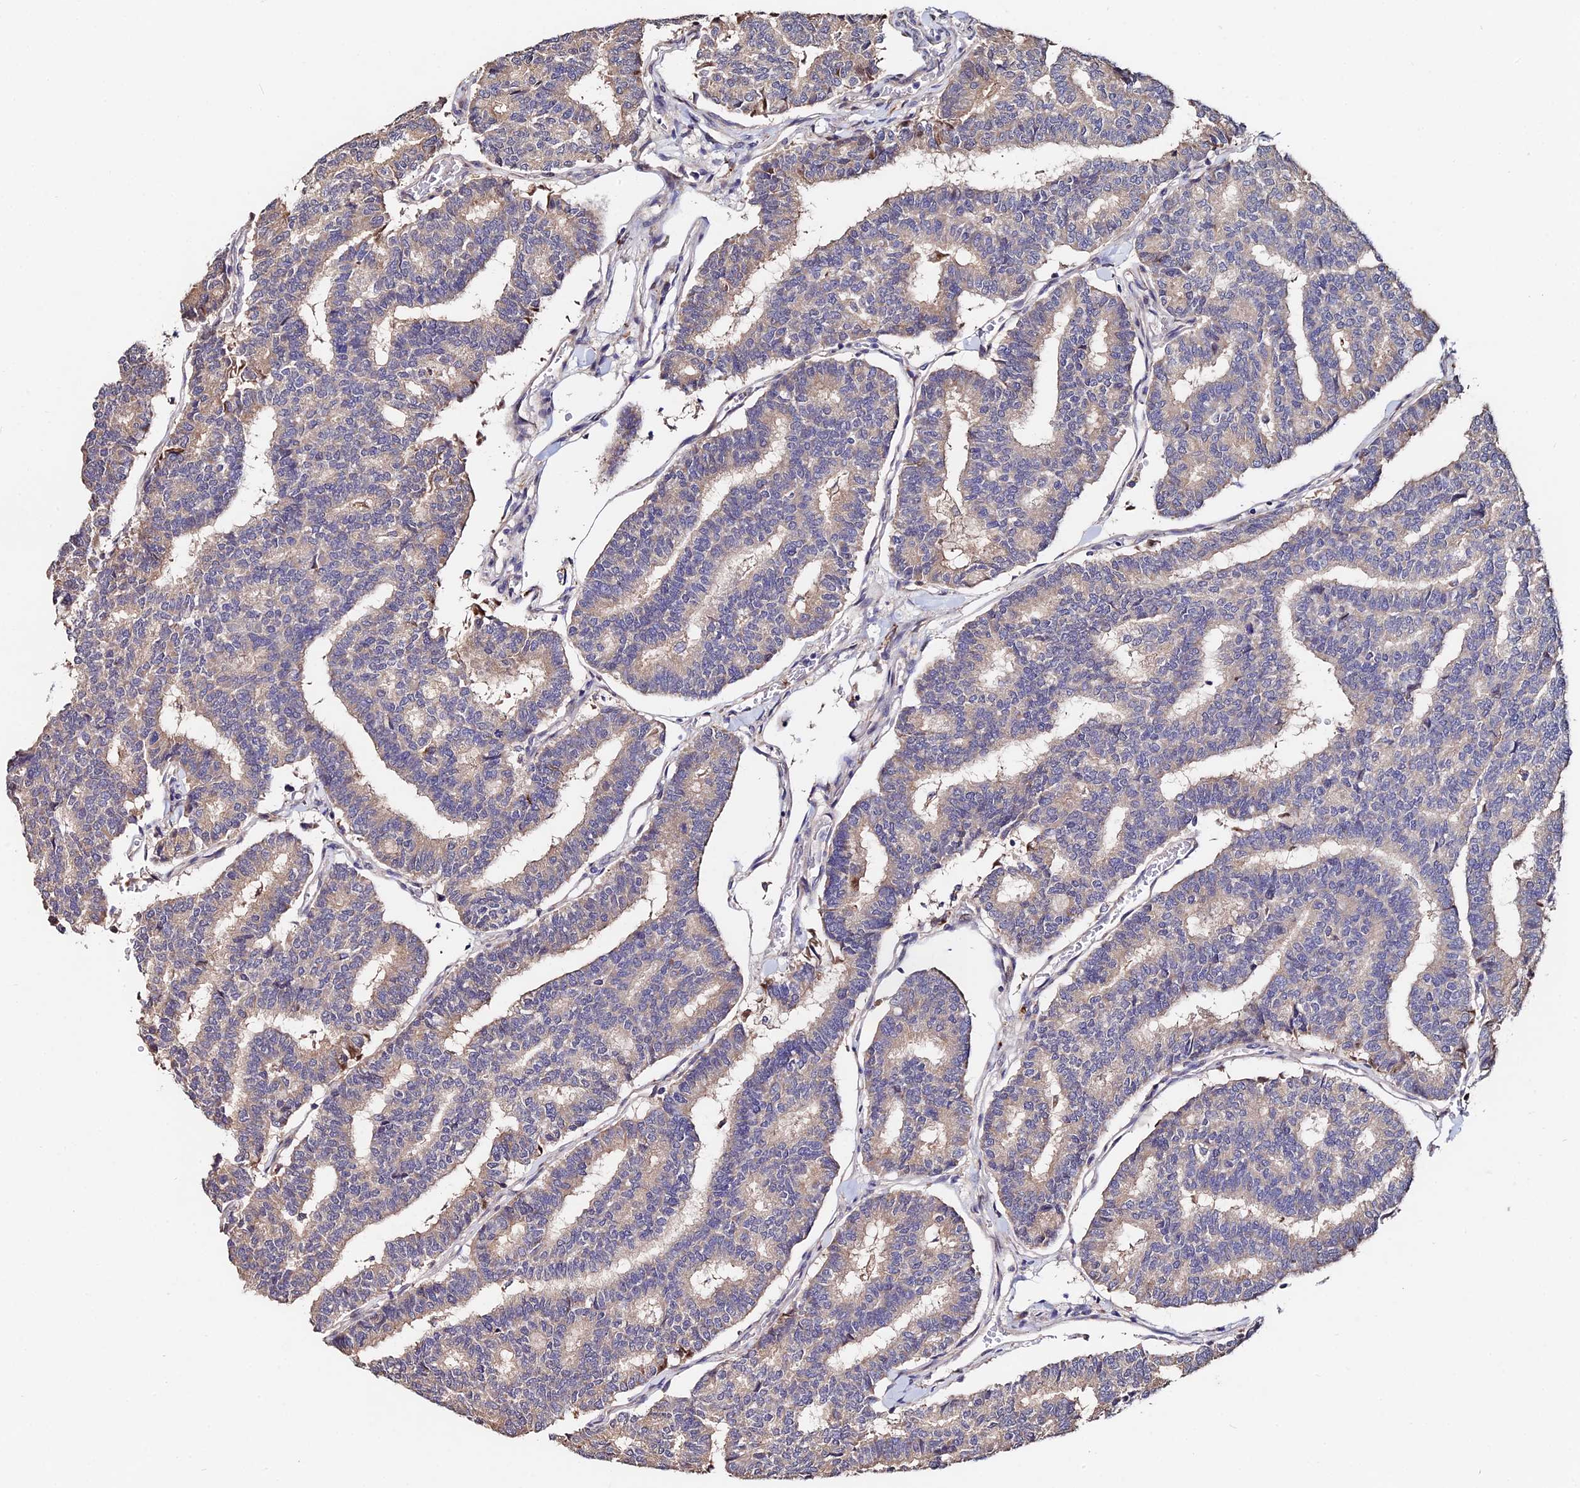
{"staining": {"intensity": "weak", "quantity": "25%-75%", "location": "cytoplasmic/membranous"}, "tissue": "thyroid cancer", "cell_type": "Tumor cells", "image_type": "cancer", "snomed": [{"axis": "morphology", "description": "Papillary adenocarcinoma, NOS"}, {"axis": "topography", "description": "Thyroid gland"}], "caption": "Thyroid cancer tissue shows weak cytoplasmic/membranous staining in approximately 25%-75% of tumor cells (IHC, brightfield microscopy, high magnification).", "gene": "ACTR5", "patient": {"sex": "female", "age": 35}}